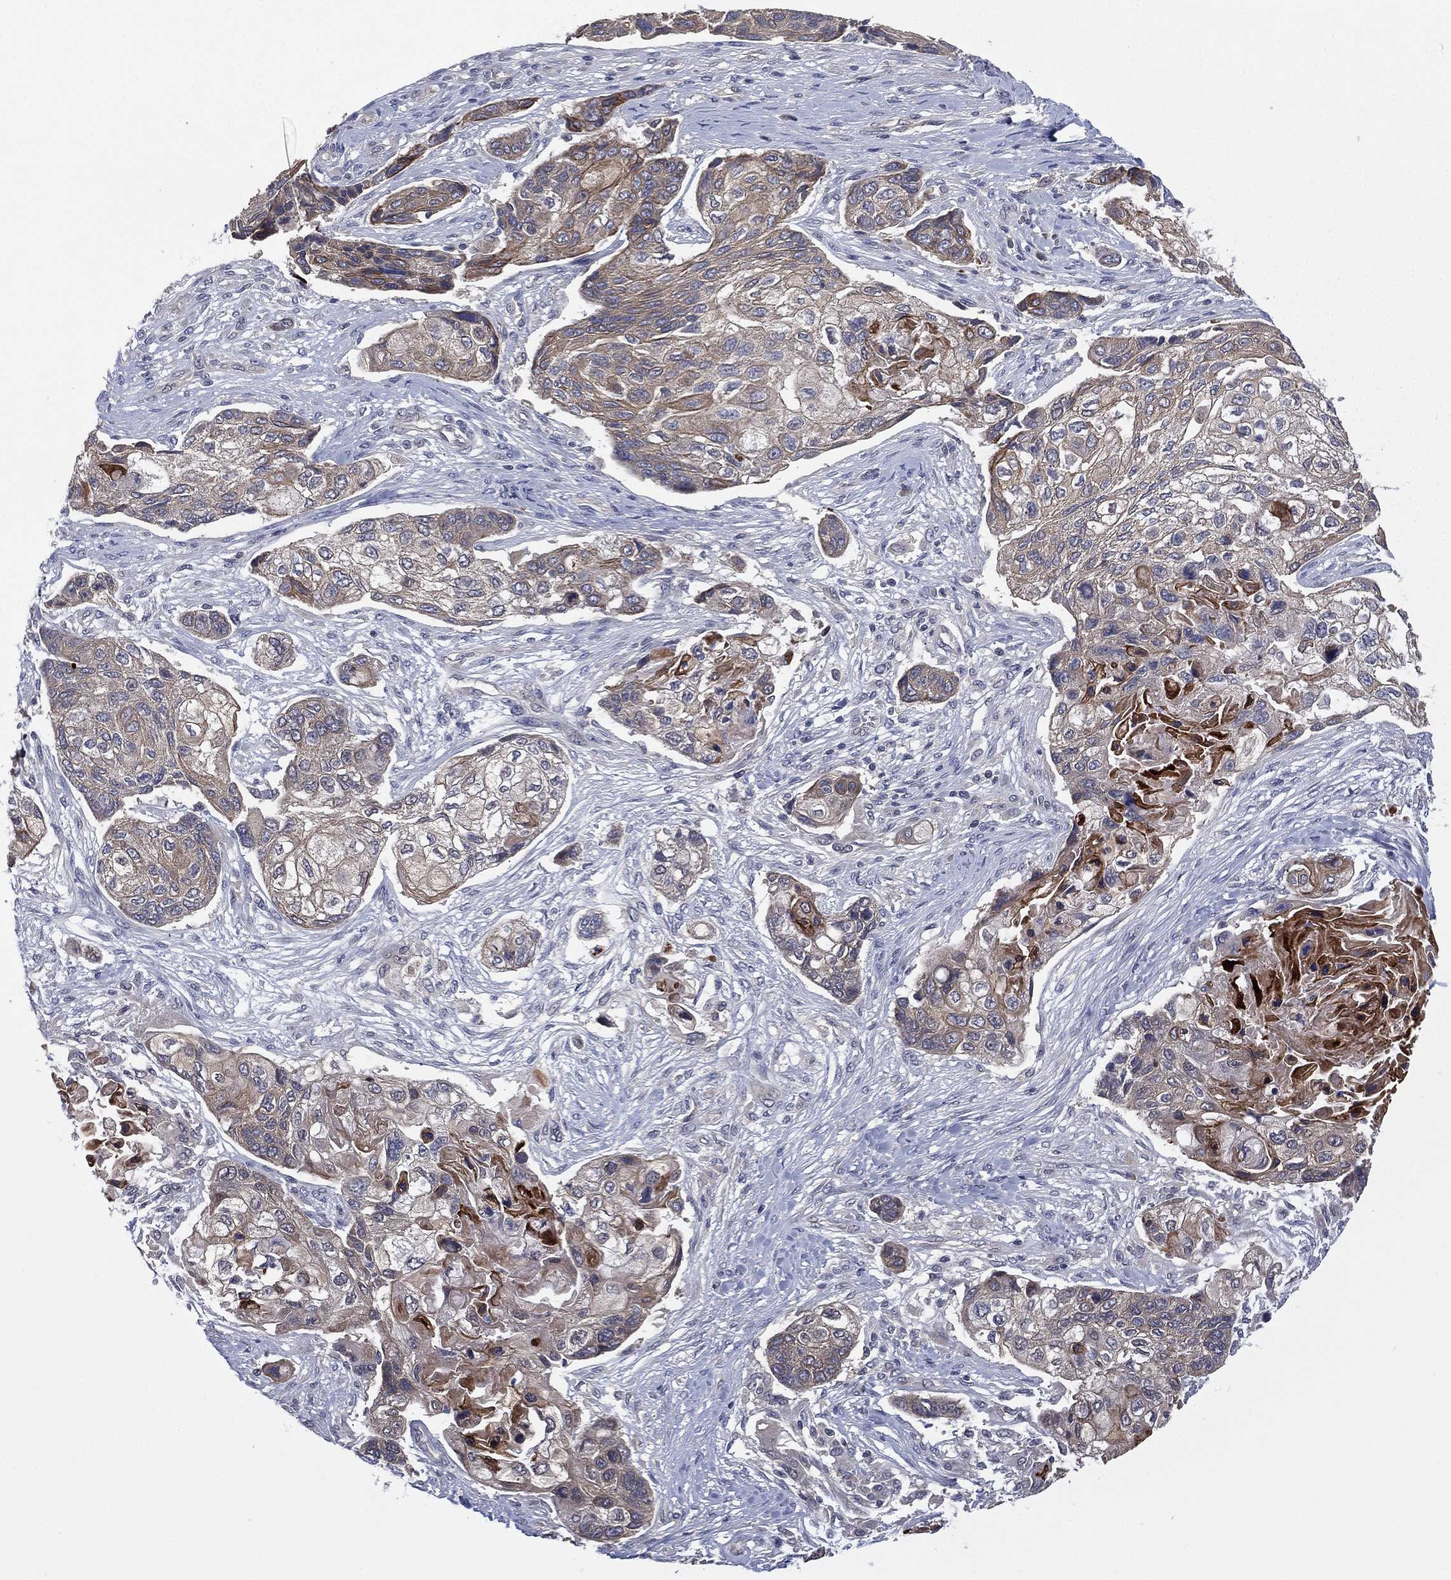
{"staining": {"intensity": "weak", "quantity": "<25%", "location": "cytoplasmic/membranous"}, "tissue": "lung cancer", "cell_type": "Tumor cells", "image_type": "cancer", "snomed": [{"axis": "morphology", "description": "Squamous cell carcinoma, NOS"}, {"axis": "topography", "description": "Lung"}], "caption": "There is no significant expression in tumor cells of squamous cell carcinoma (lung).", "gene": "MPP7", "patient": {"sex": "male", "age": 69}}